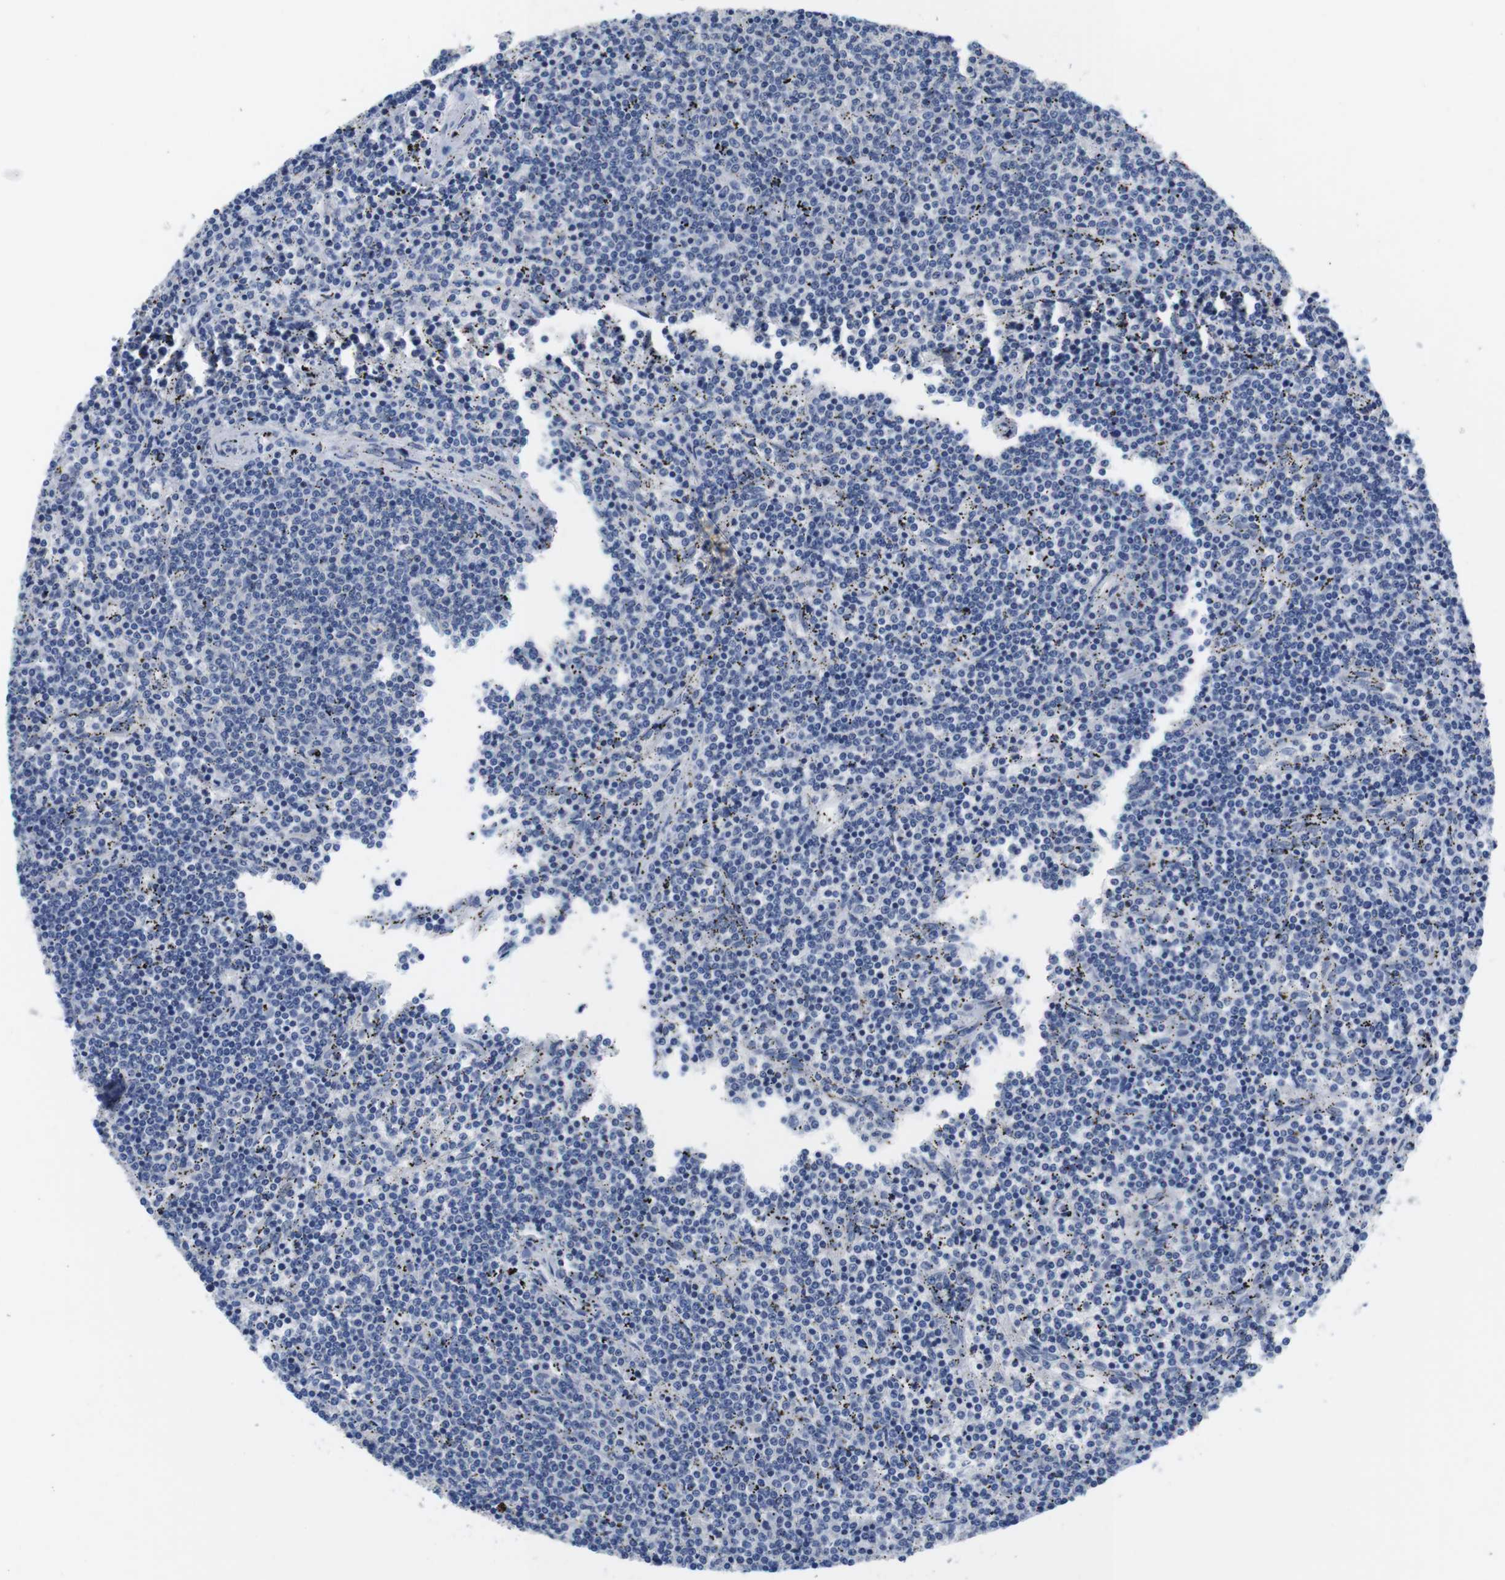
{"staining": {"intensity": "negative", "quantity": "none", "location": "none"}, "tissue": "lymphoma", "cell_type": "Tumor cells", "image_type": "cancer", "snomed": [{"axis": "morphology", "description": "Malignant lymphoma, non-Hodgkin's type, Low grade"}, {"axis": "topography", "description": "Spleen"}], "caption": "Protein analysis of lymphoma shows no significant staining in tumor cells.", "gene": "SCRIB", "patient": {"sex": "female", "age": 50}}